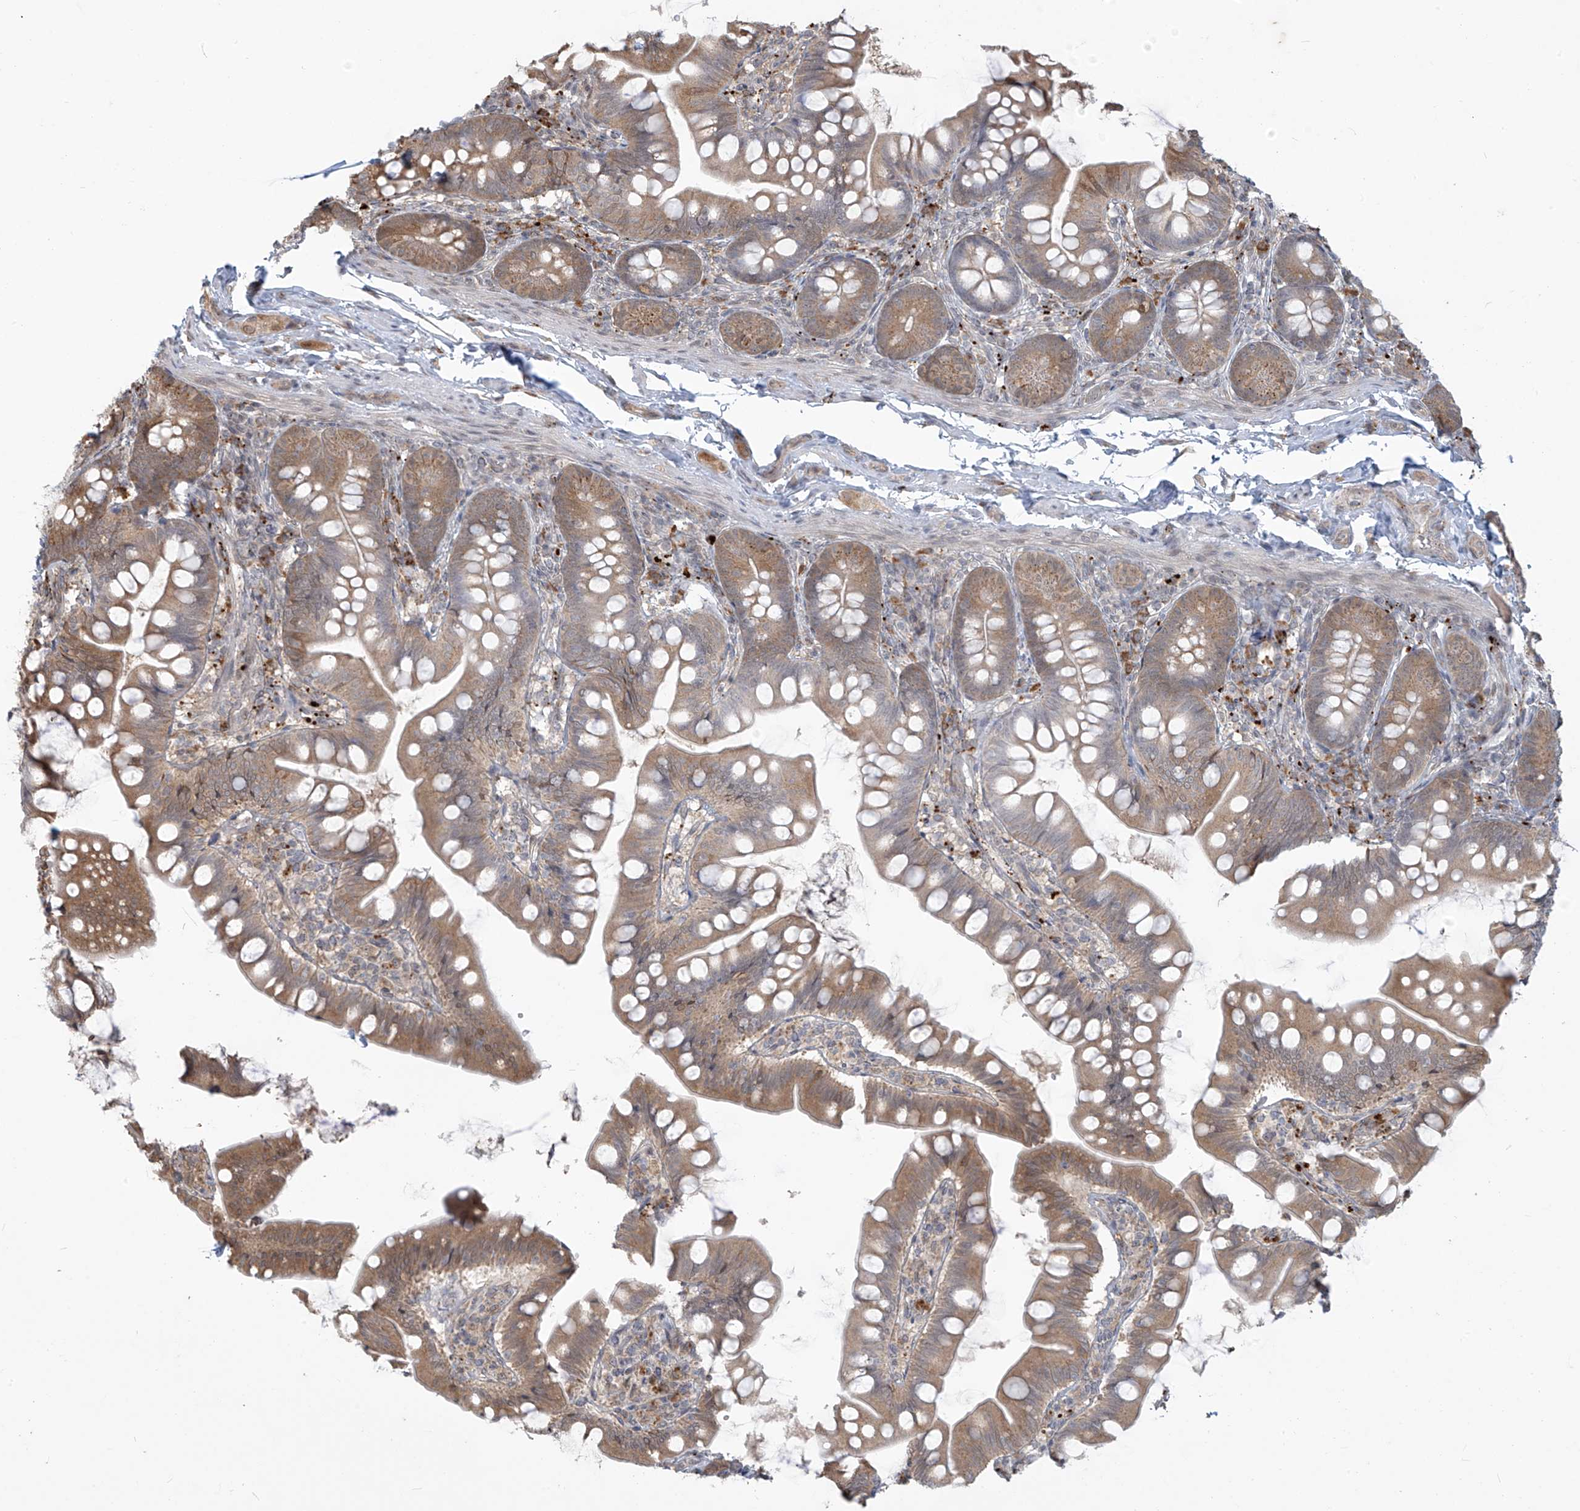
{"staining": {"intensity": "moderate", "quantity": ">75%", "location": "cytoplasmic/membranous"}, "tissue": "small intestine", "cell_type": "Glandular cells", "image_type": "normal", "snomed": [{"axis": "morphology", "description": "Normal tissue, NOS"}, {"axis": "topography", "description": "Small intestine"}], "caption": "IHC photomicrograph of unremarkable human small intestine stained for a protein (brown), which reveals medium levels of moderate cytoplasmic/membranous positivity in about >75% of glandular cells.", "gene": "PLEKHM3", "patient": {"sex": "male", "age": 7}}